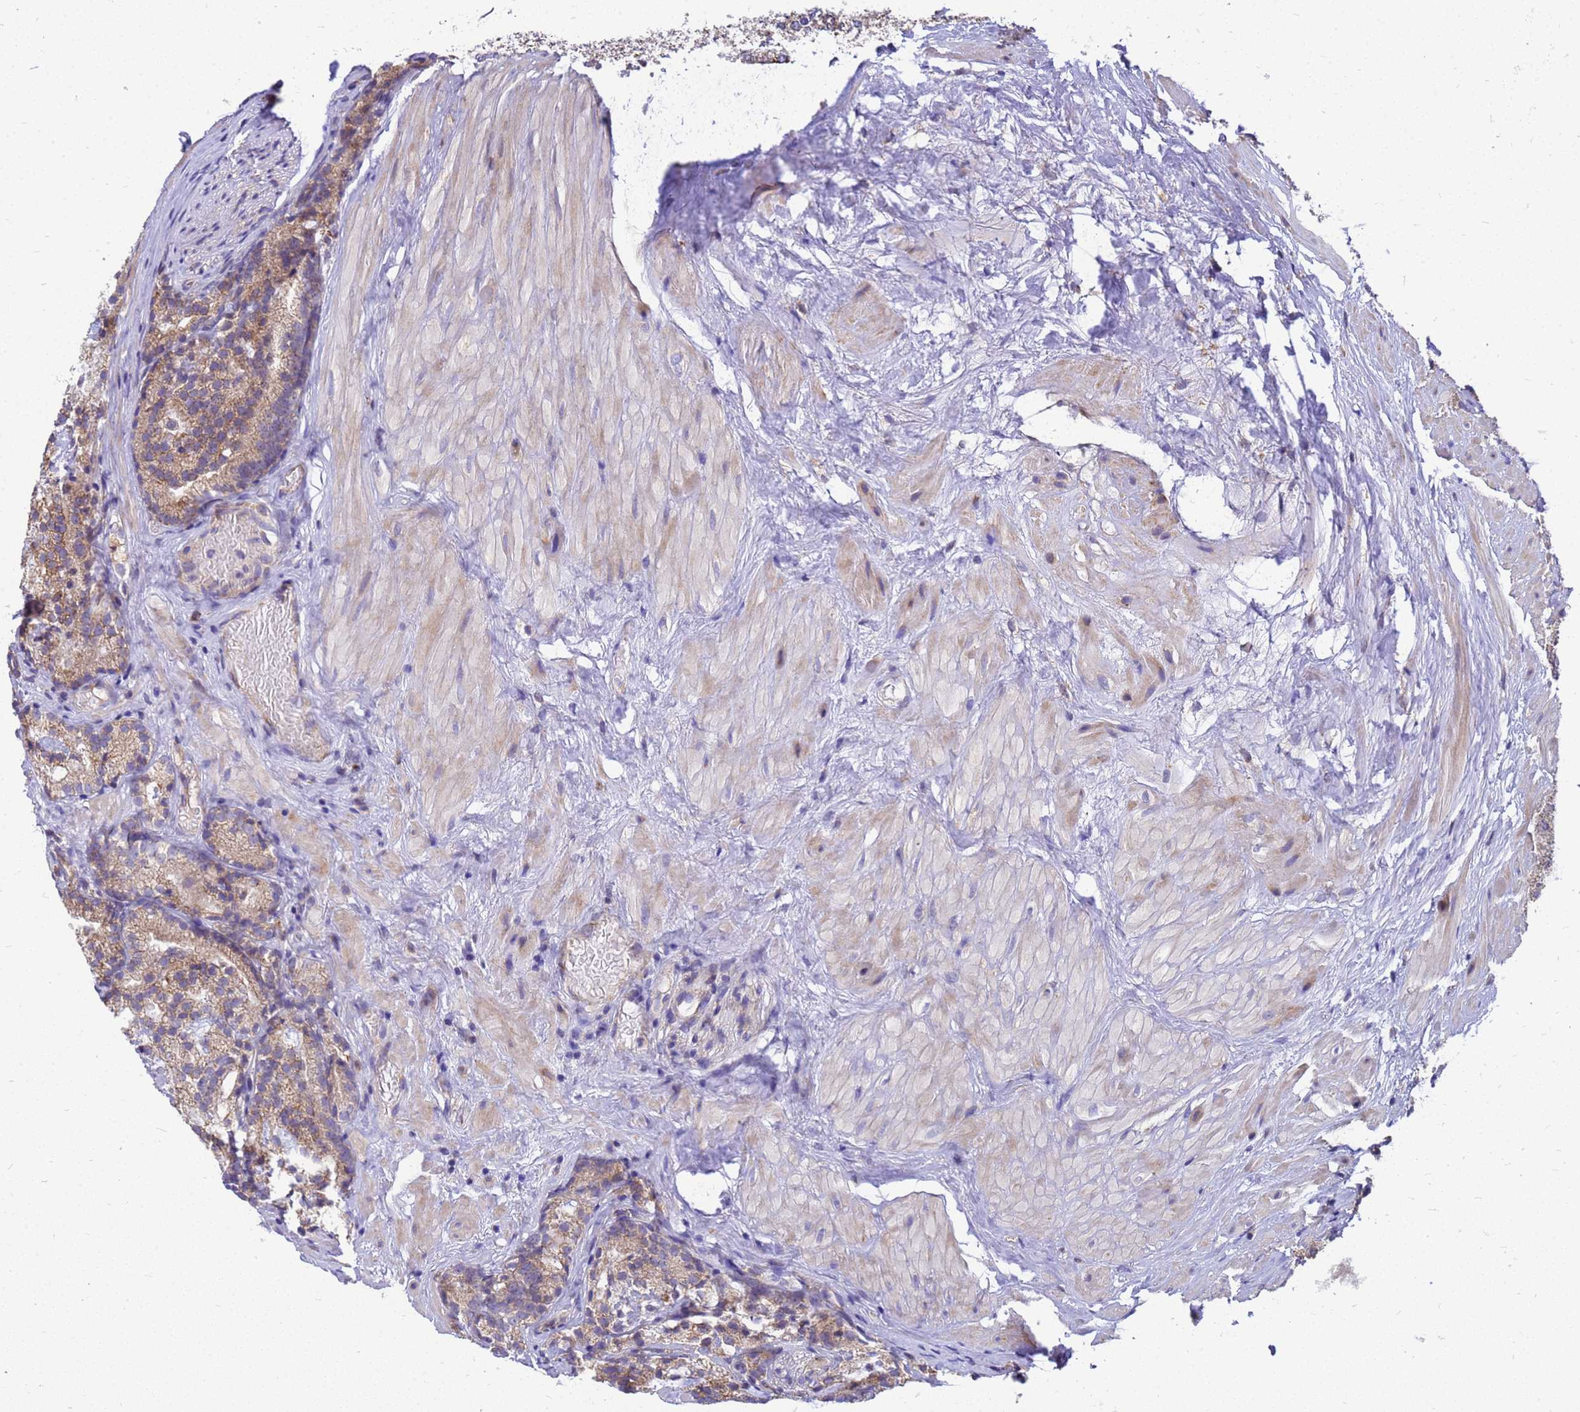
{"staining": {"intensity": "moderate", "quantity": ">75%", "location": "cytoplasmic/membranous"}, "tissue": "prostate cancer", "cell_type": "Tumor cells", "image_type": "cancer", "snomed": [{"axis": "morphology", "description": "Adenocarcinoma, High grade"}, {"axis": "topography", "description": "Prostate"}], "caption": "Immunohistochemistry image of prostate cancer stained for a protein (brown), which demonstrates medium levels of moderate cytoplasmic/membranous expression in approximately >75% of tumor cells.", "gene": "CMC4", "patient": {"sex": "male", "age": 69}}